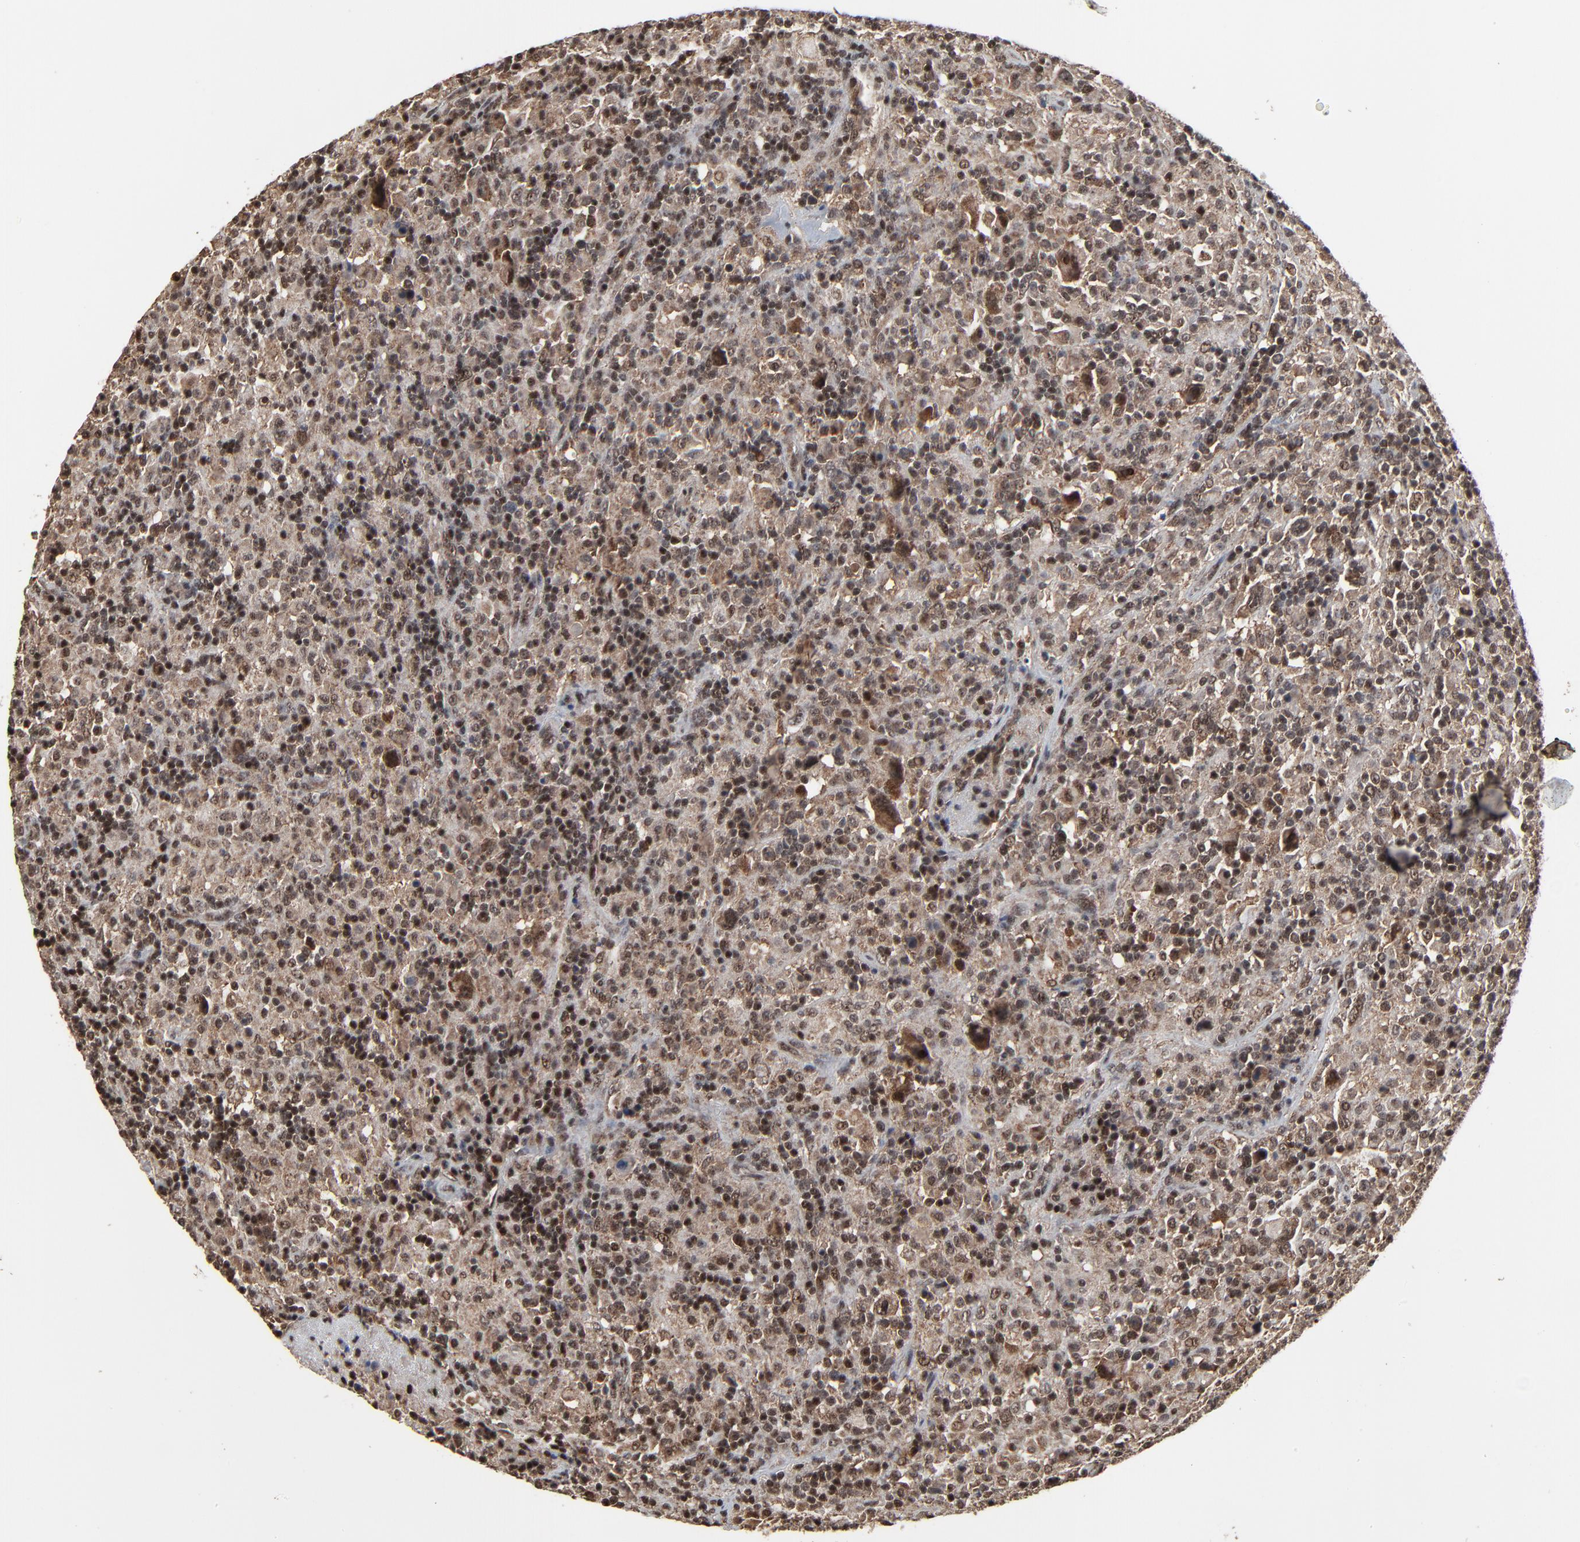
{"staining": {"intensity": "weak", "quantity": "25%-75%", "location": "cytoplasmic/membranous,nuclear"}, "tissue": "lymphoma", "cell_type": "Tumor cells", "image_type": "cancer", "snomed": [{"axis": "morphology", "description": "Hodgkin's disease, NOS"}, {"axis": "topography", "description": "Lymph node"}], "caption": "Lymphoma stained with IHC exhibits weak cytoplasmic/membranous and nuclear expression in about 25%-75% of tumor cells.", "gene": "RHOJ", "patient": {"sex": "male", "age": 46}}